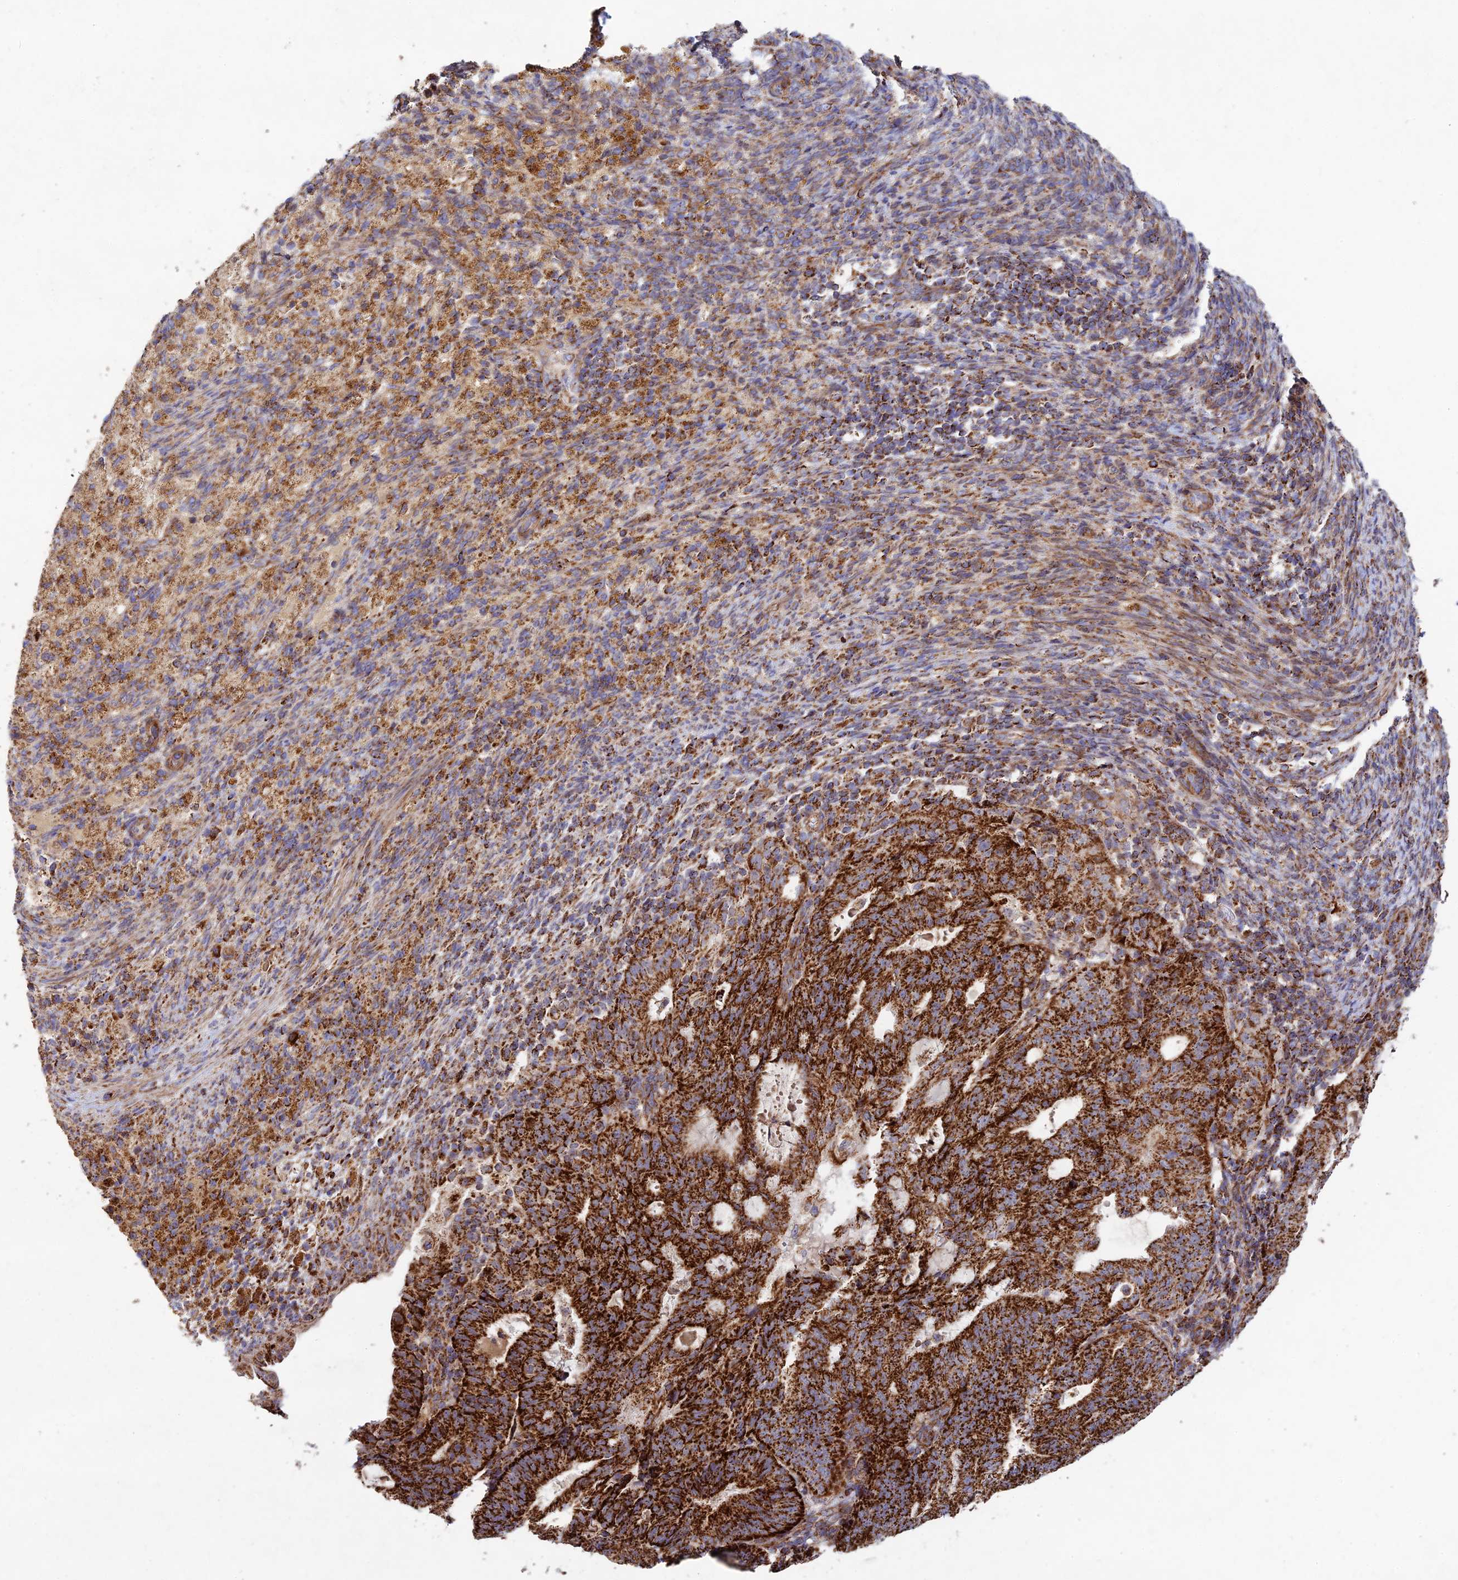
{"staining": {"intensity": "strong", "quantity": ">75%", "location": "cytoplasmic/membranous"}, "tissue": "endometrial cancer", "cell_type": "Tumor cells", "image_type": "cancer", "snomed": [{"axis": "morphology", "description": "Adenocarcinoma, NOS"}, {"axis": "topography", "description": "Endometrium"}], "caption": "A brown stain highlights strong cytoplasmic/membranous staining of a protein in human endometrial cancer tumor cells.", "gene": "KHDC3L", "patient": {"sex": "female", "age": 70}}